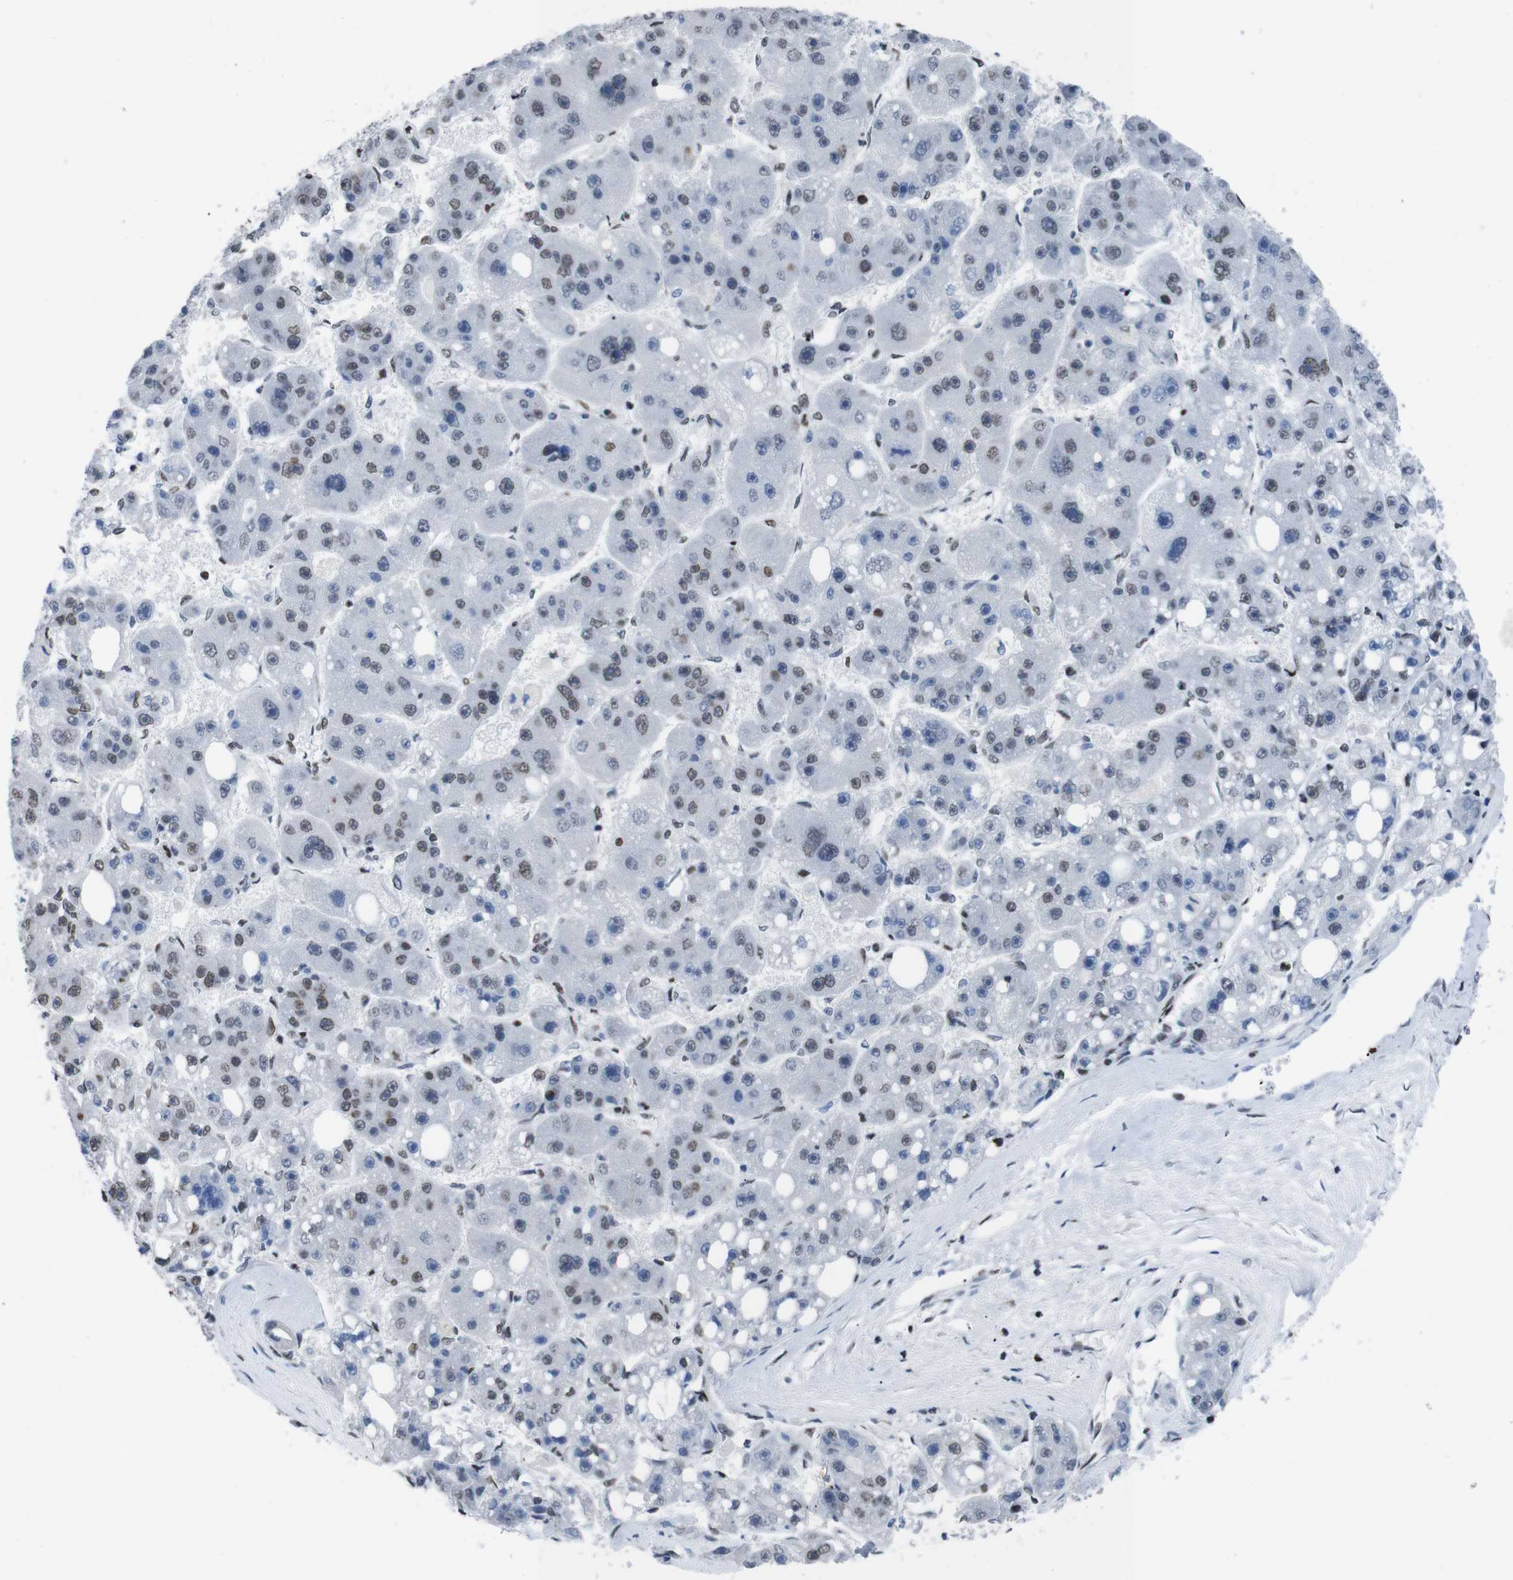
{"staining": {"intensity": "weak", "quantity": "<25%", "location": "nuclear"}, "tissue": "liver cancer", "cell_type": "Tumor cells", "image_type": "cancer", "snomed": [{"axis": "morphology", "description": "Carcinoma, Hepatocellular, NOS"}, {"axis": "topography", "description": "Liver"}], "caption": "Liver cancer was stained to show a protein in brown. There is no significant expression in tumor cells.", "gene": "PIP4P2", "patient": {"sex": "female", "age": 61}}